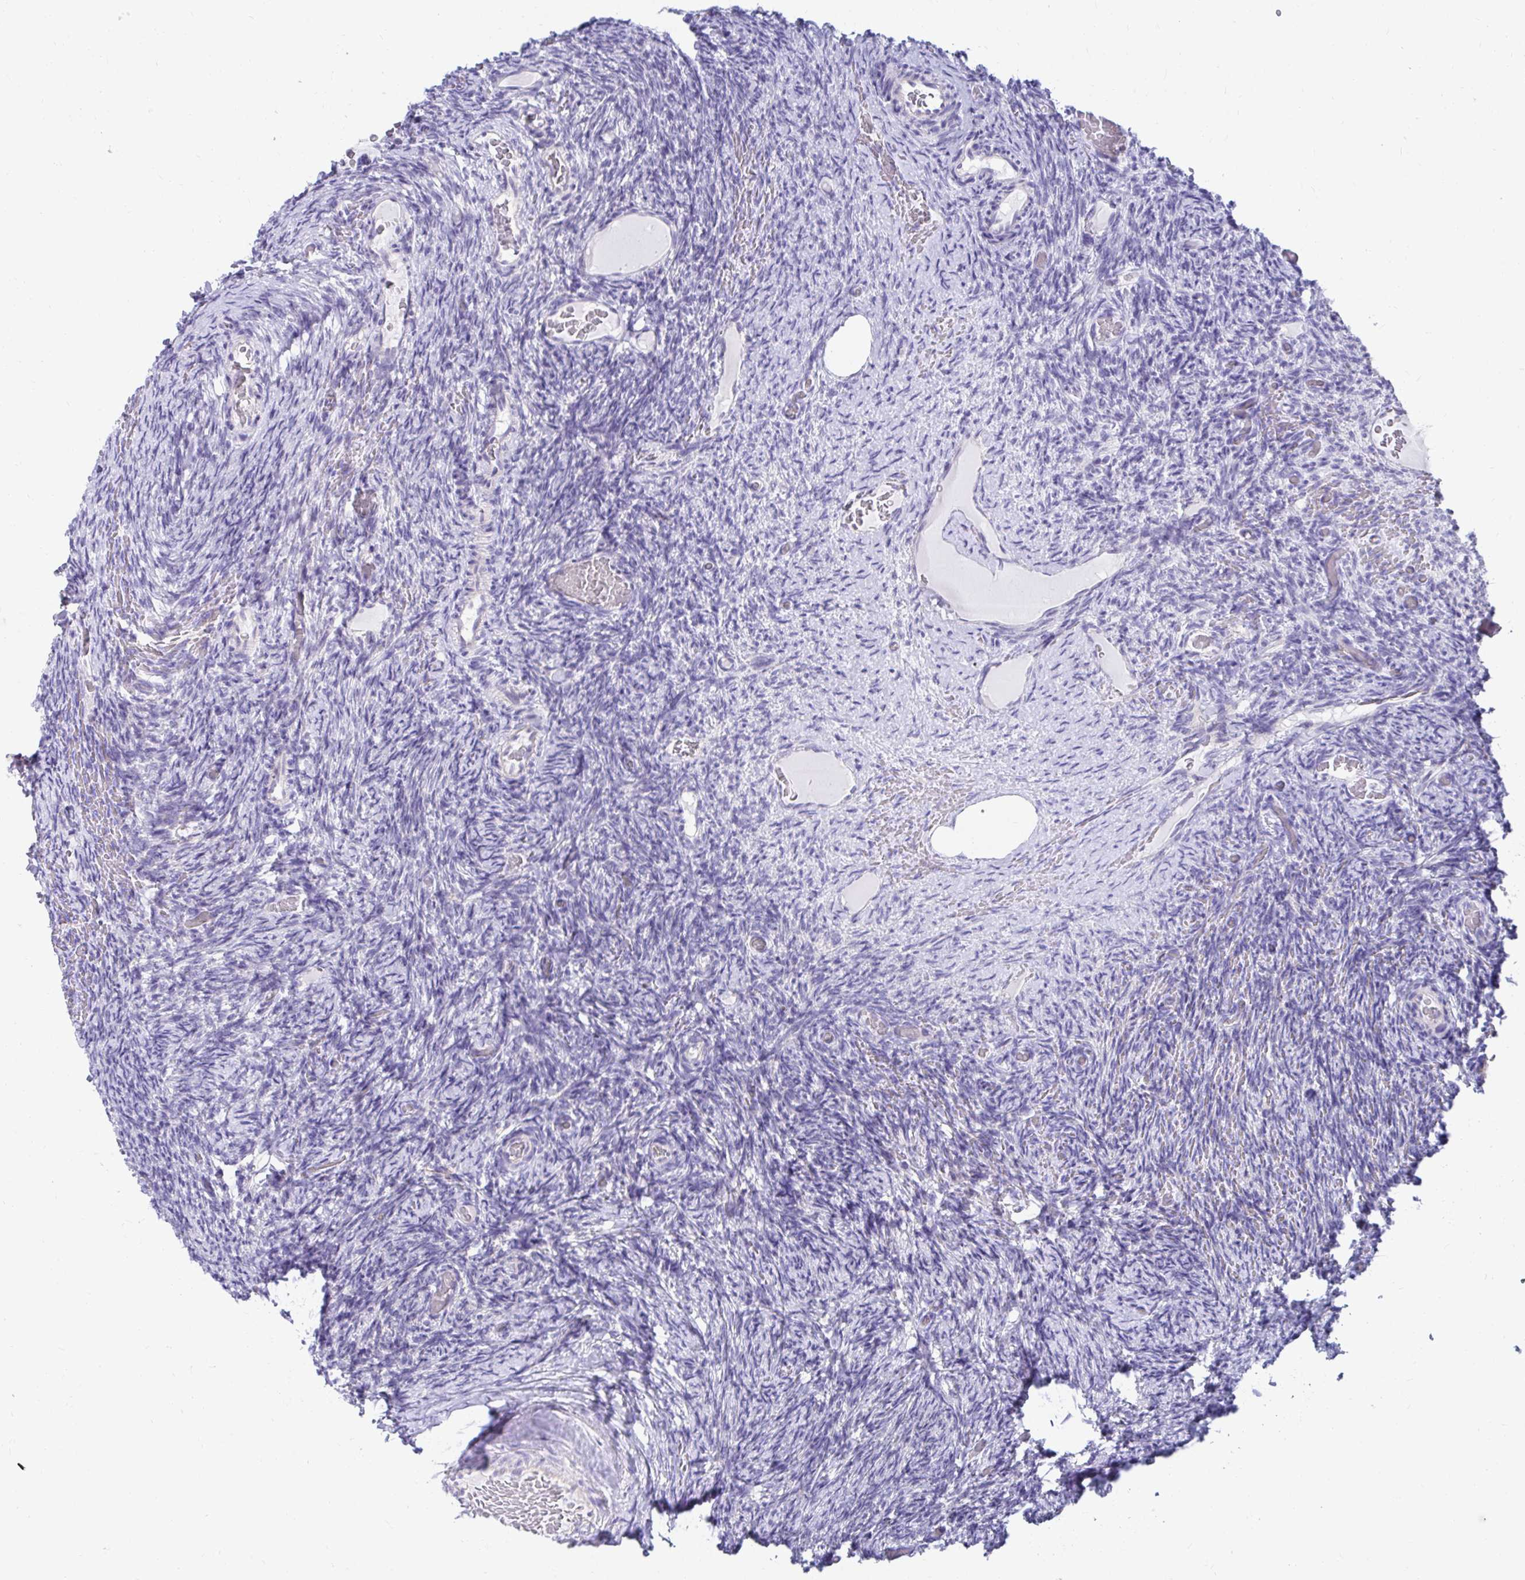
{"staining": {"intensity": "negative", "quantity": "none", "location": "none"}, "tissue": "ovary", "cell_type": "Ovarian stroma cells", "image_type": "normal", "snomed": [{"axis": "morphology", "description": "Normal tissue, NOS"}, {"axis": "topography", "description": "Ovary"}], "caption": "Immunohistochemistry micrograph of normal ovary: ovary stained with DAB demonstrates no significant protein positivity in ovarian stroma cells. The staining is performed using DAB brown chromogen with nuclei counter-stained in using hematoxylin.", "gene": "C19orf81", "patient": {"sex": "female", "age": 34}}